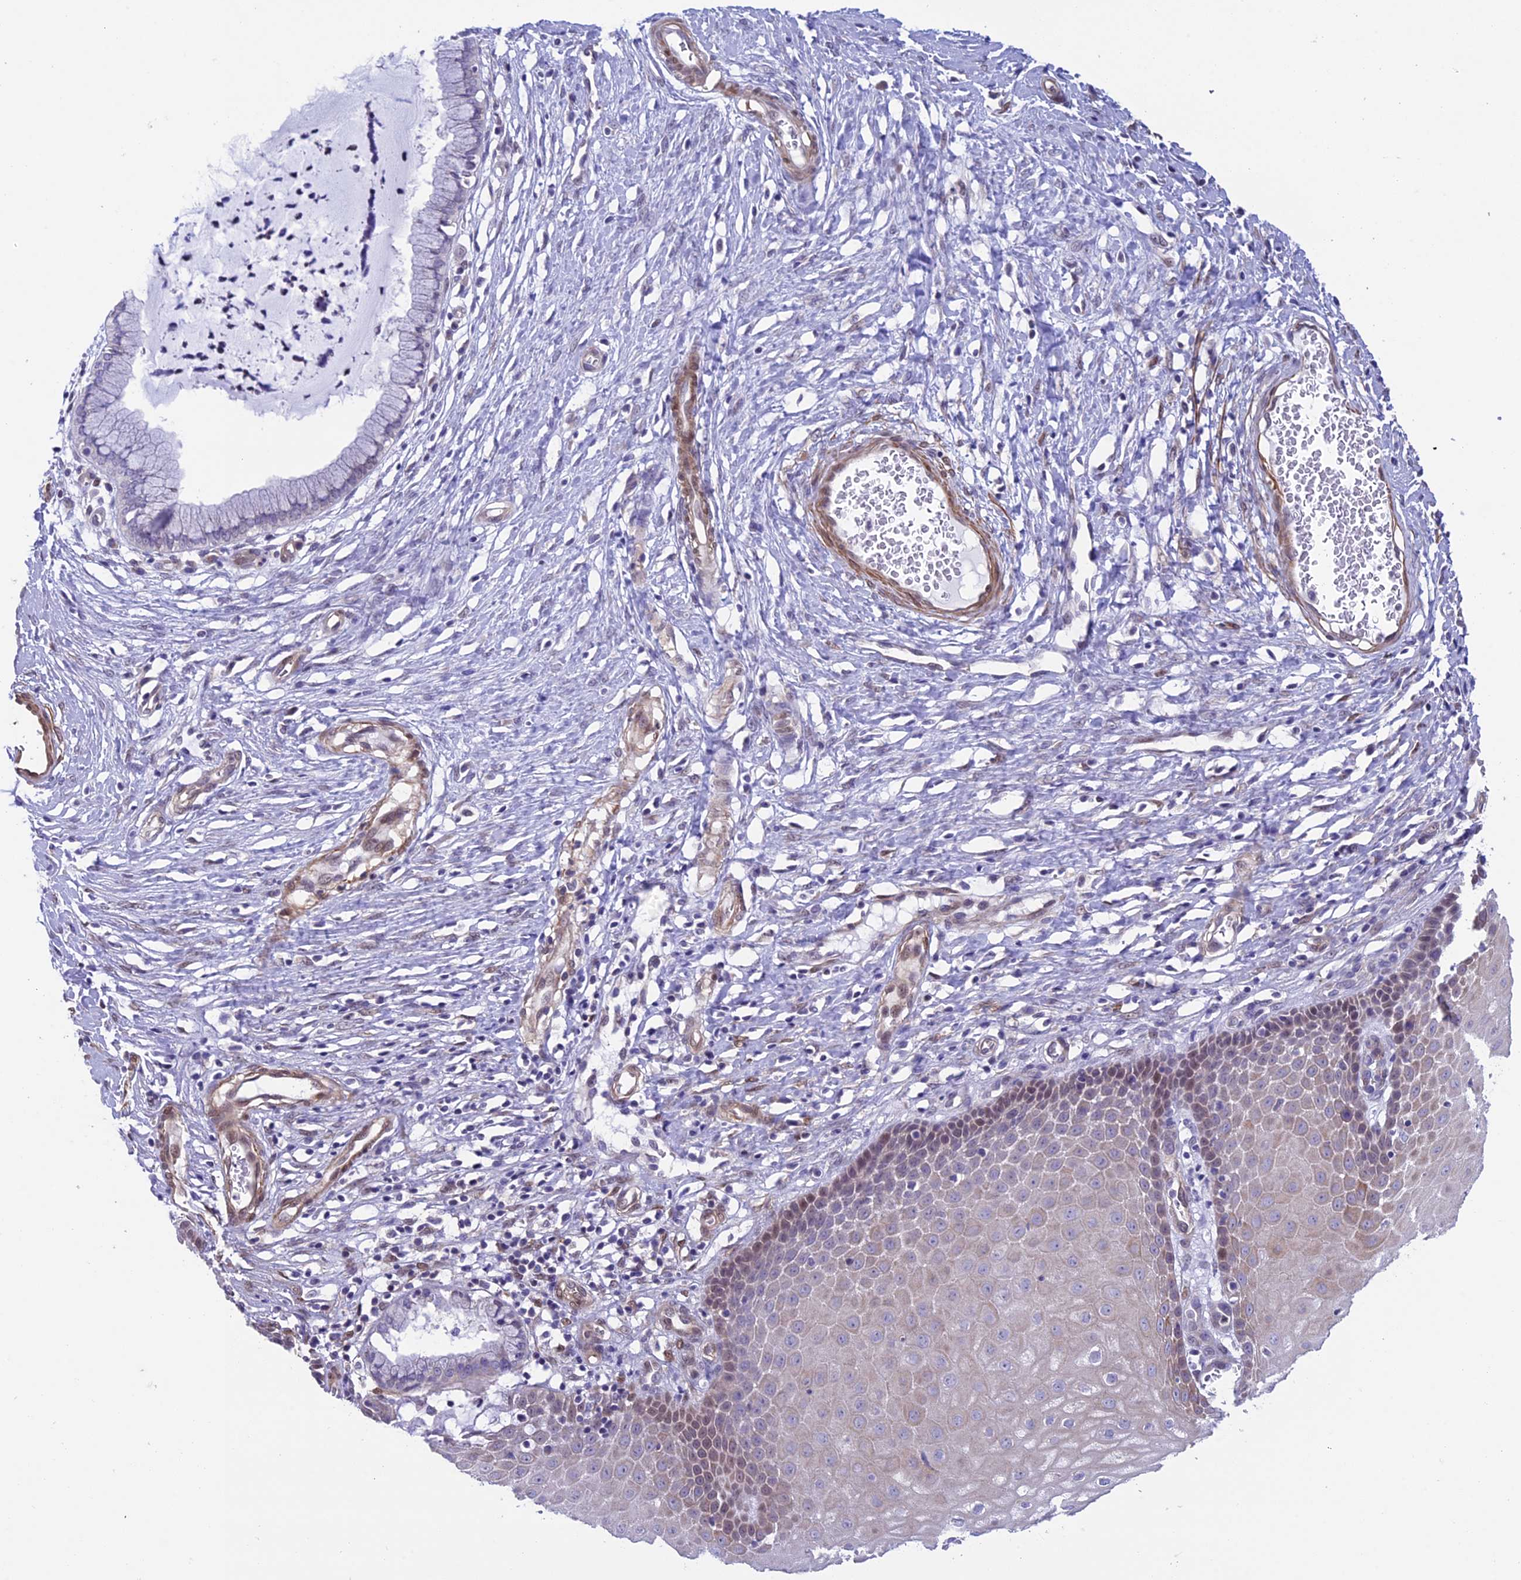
{"staining": {"intensity": "negative", "quantity": "none", "location": "none"}, "tissue": "cervix", "cell_type": "Glandular cells", "image_type": "normal", "snomed": [{"axis": "morphology", "description": "Normal tissue, NOS"}, {"axis": "topography", "description": "Cervix"}], "caption": "This is an immunohistochemistry micrograph of unremarkable cervix. There is no staining in glandular cells.", "gene": "IGSF6", "patient": {"sex": "female", "age": 55}}